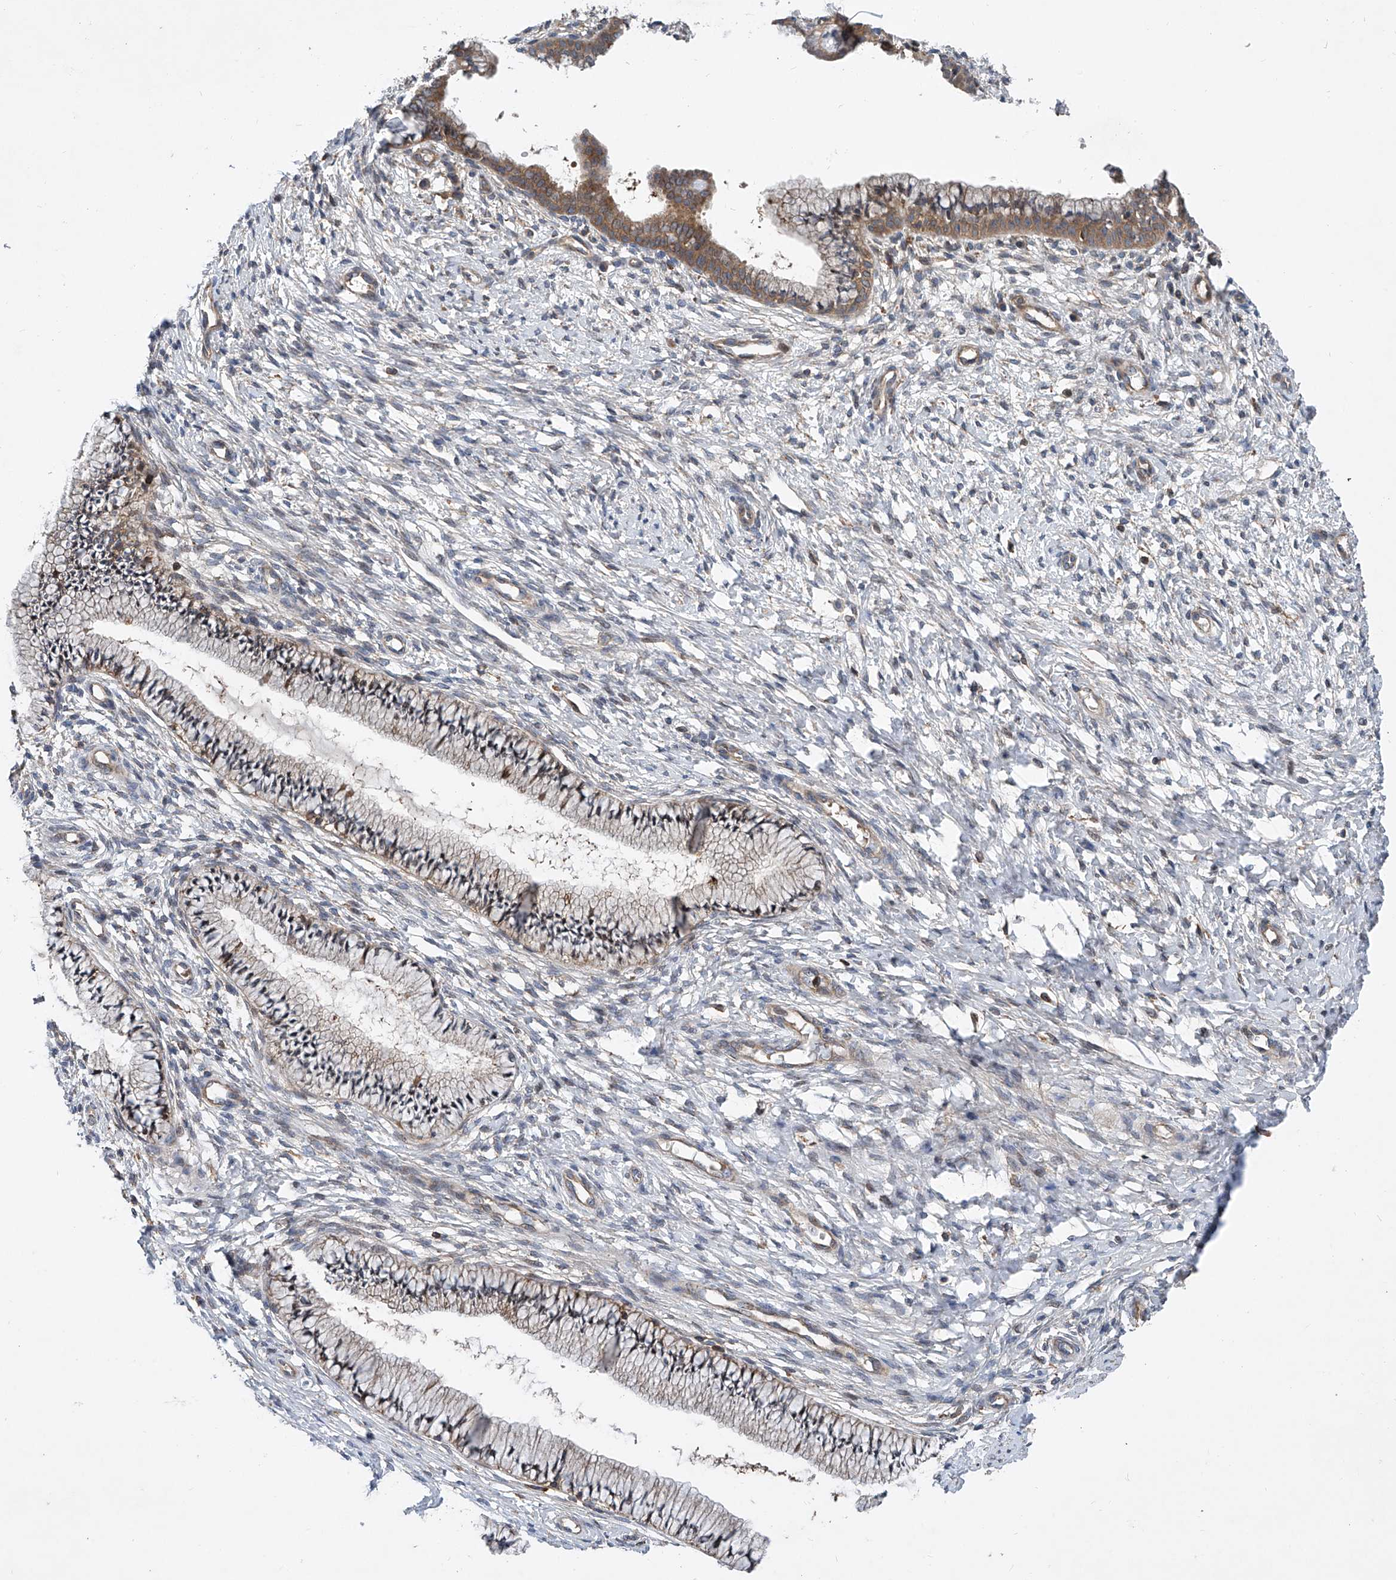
{"staining": {"intensity": "moderate", "quantity": "25%-75%", "location": "cytoplasmic/membranous"}, "tissue": "cervix", "cell_type": "Glandular cells", "image_type": "normal", "snomed": [{"axis": "morphology", "description": "Normal tissue, NOS"}, {"axis": "topography", "description": "Cervix"}], "caption": "Moderate cytoplasmic/membranous expression is present in about 25%-75% of glandular cells in unremarkable cervix. (DAB IHC with brightfield microscopy, high magnification).", "gene": "SMAP1", "patient": {"sex": "female", "age": 36}}